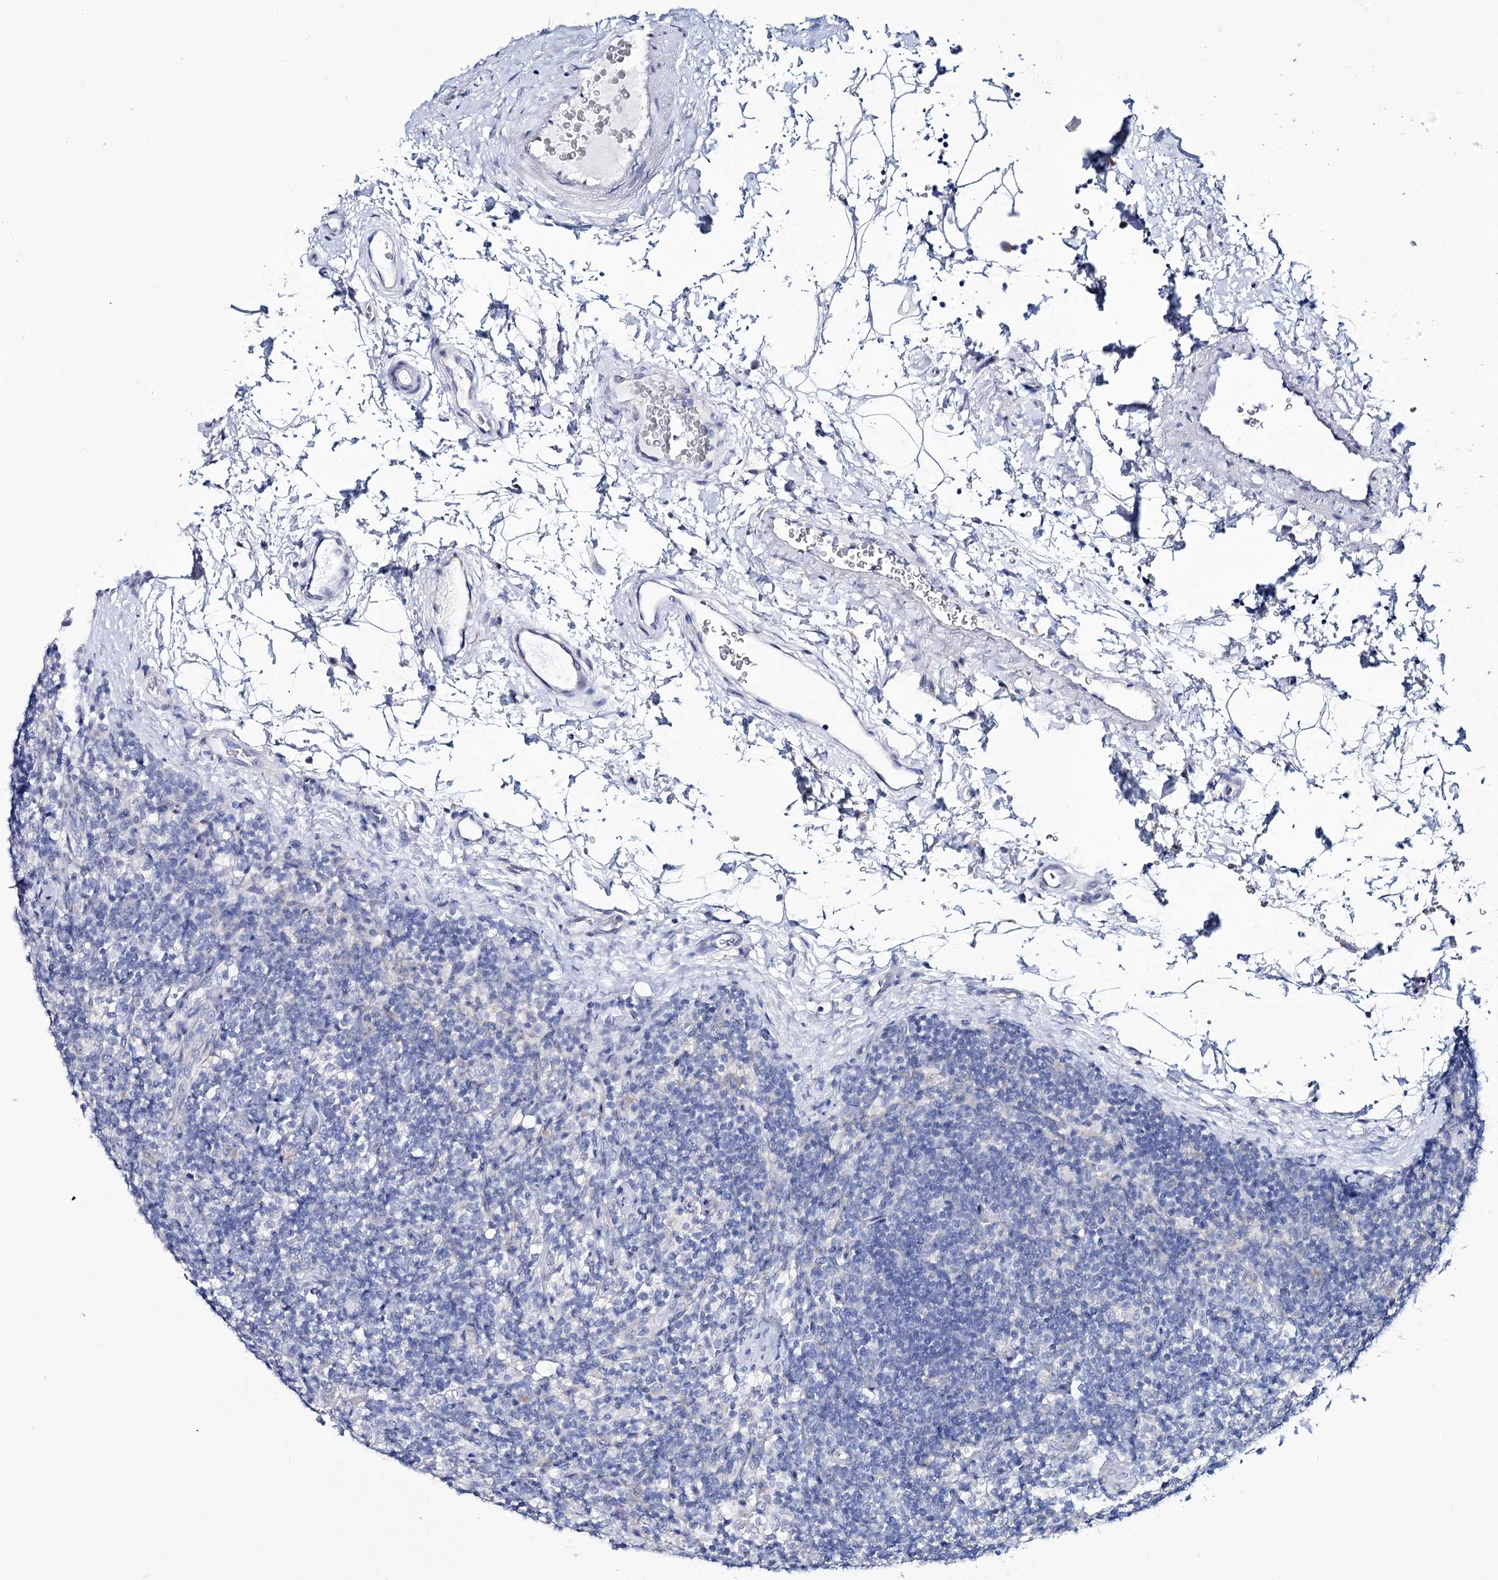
{"staining": {"intensity": "negative", "quantity": "none", "location": "none"}, "tissue": "lymph node", "cell_type": "Germinal center cells", "image_type": "normal", "snomed": [{"axis": "morphology", "description": "Normal tissue, NOS"}, {"axis": "topography", "description": "Lymph node"}], "caption": "Germinal center cells show no significant protein staining in benign lymph node. (DAB IHC, high magnification).", "gene": "CSN3", "patient": {"sex": "female", "age": 22}}